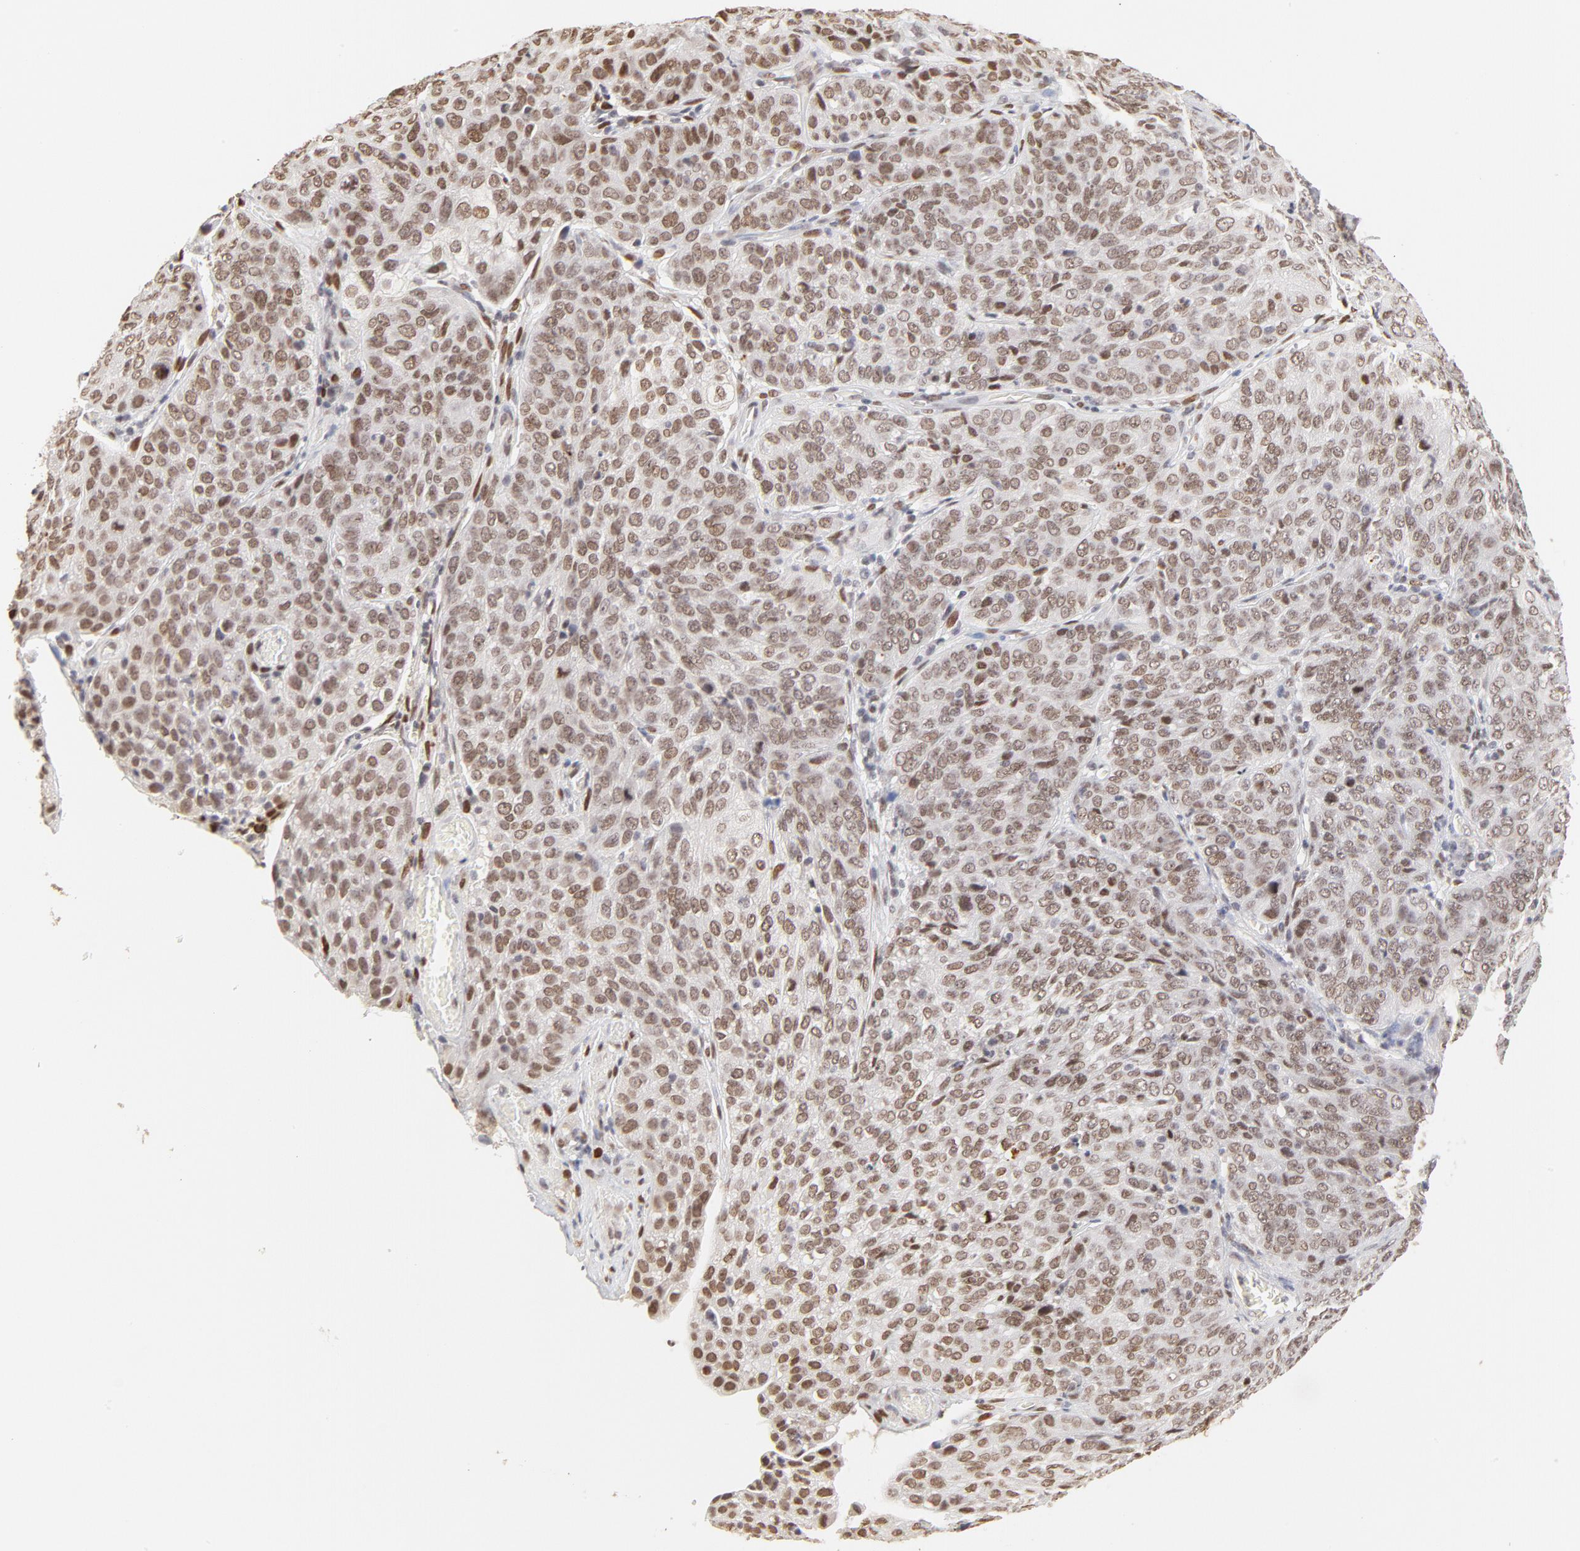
{"staining": {"intensity": "moderate", "quantity": ">75%", "location": "nuclear"}, "tissue": "cervical cancer", "cell_type": "Tumor cells", "image_type": "cancer", "snomed": [{"axis": "morphology", "description": "Squamous cell carcinoma, NOS"}, {"axis": "topography", "description": "Cervix"}], "caption": "IHC (DAB) staining of human cervical cancer exhibits moderate nuclear protein expression in about >75% of tumor cells. Nuclei are stained in blue.", "gene": "PBX3", "patient": {"sex": "female", "age": 38}}